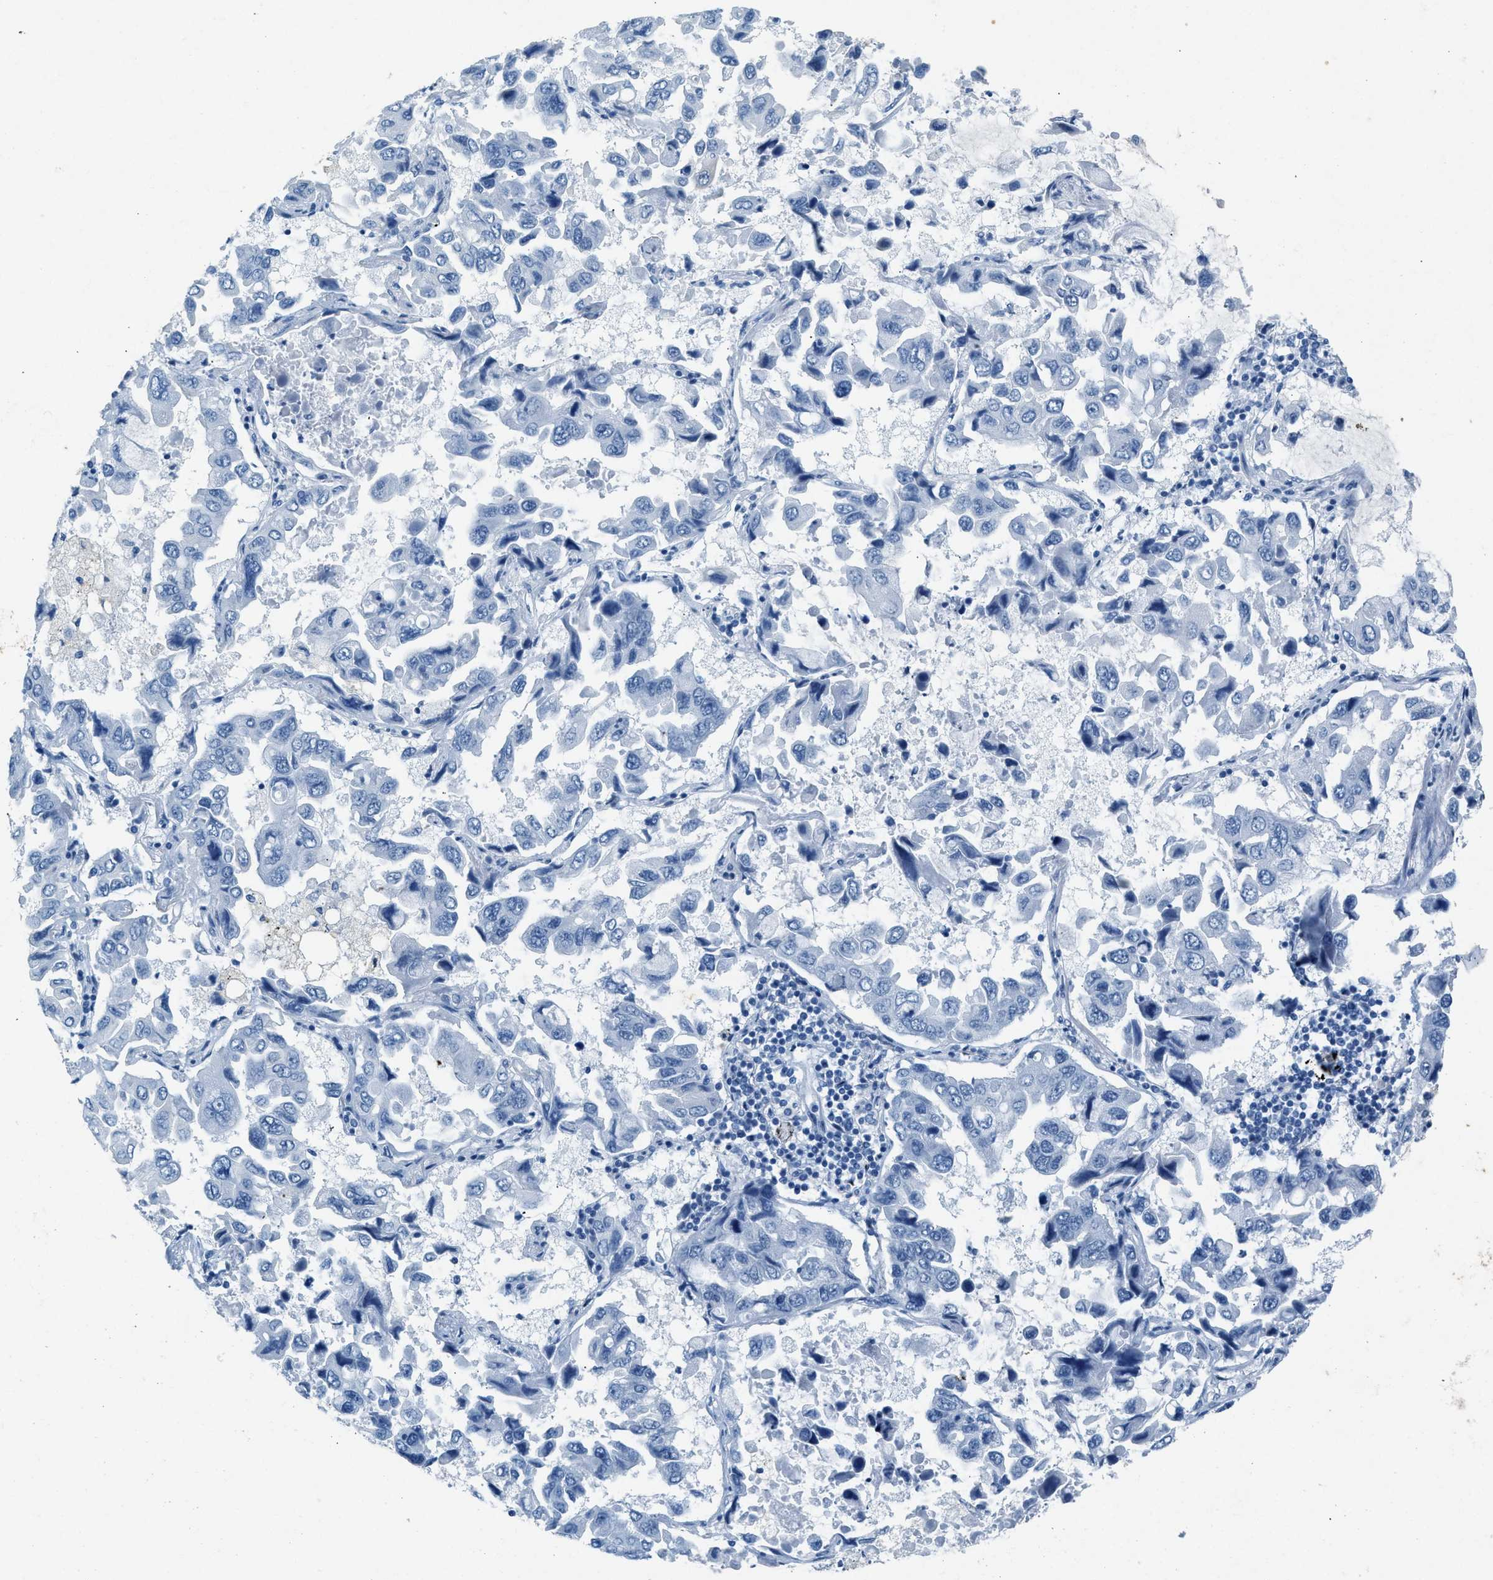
{"staining": {"intensity": "negative", "quantity": "none", "location": "none"}, "tissue": "lung cancer", "cell_type": "Tumor cells", "image_type": "cancer", "snomed": [{"axis": "morphology", "description": "Adenocarcinoma, NOS"}, {"axis": "topography", "description": "Lung"}], "caption": "Immunohistochemistry (IHC) image of neoplastic tissue: lung cancer (adenocarcinoma) stained with DAB (3,3'-diaminobenzidine) shows no significant protein staining in tumor cells. (DAB (3,3'-diaminobenzidine) IHC with hematoxylin counter stain).", "gene": "HHATL", "patient": {"sex": "male", "age": 64}}